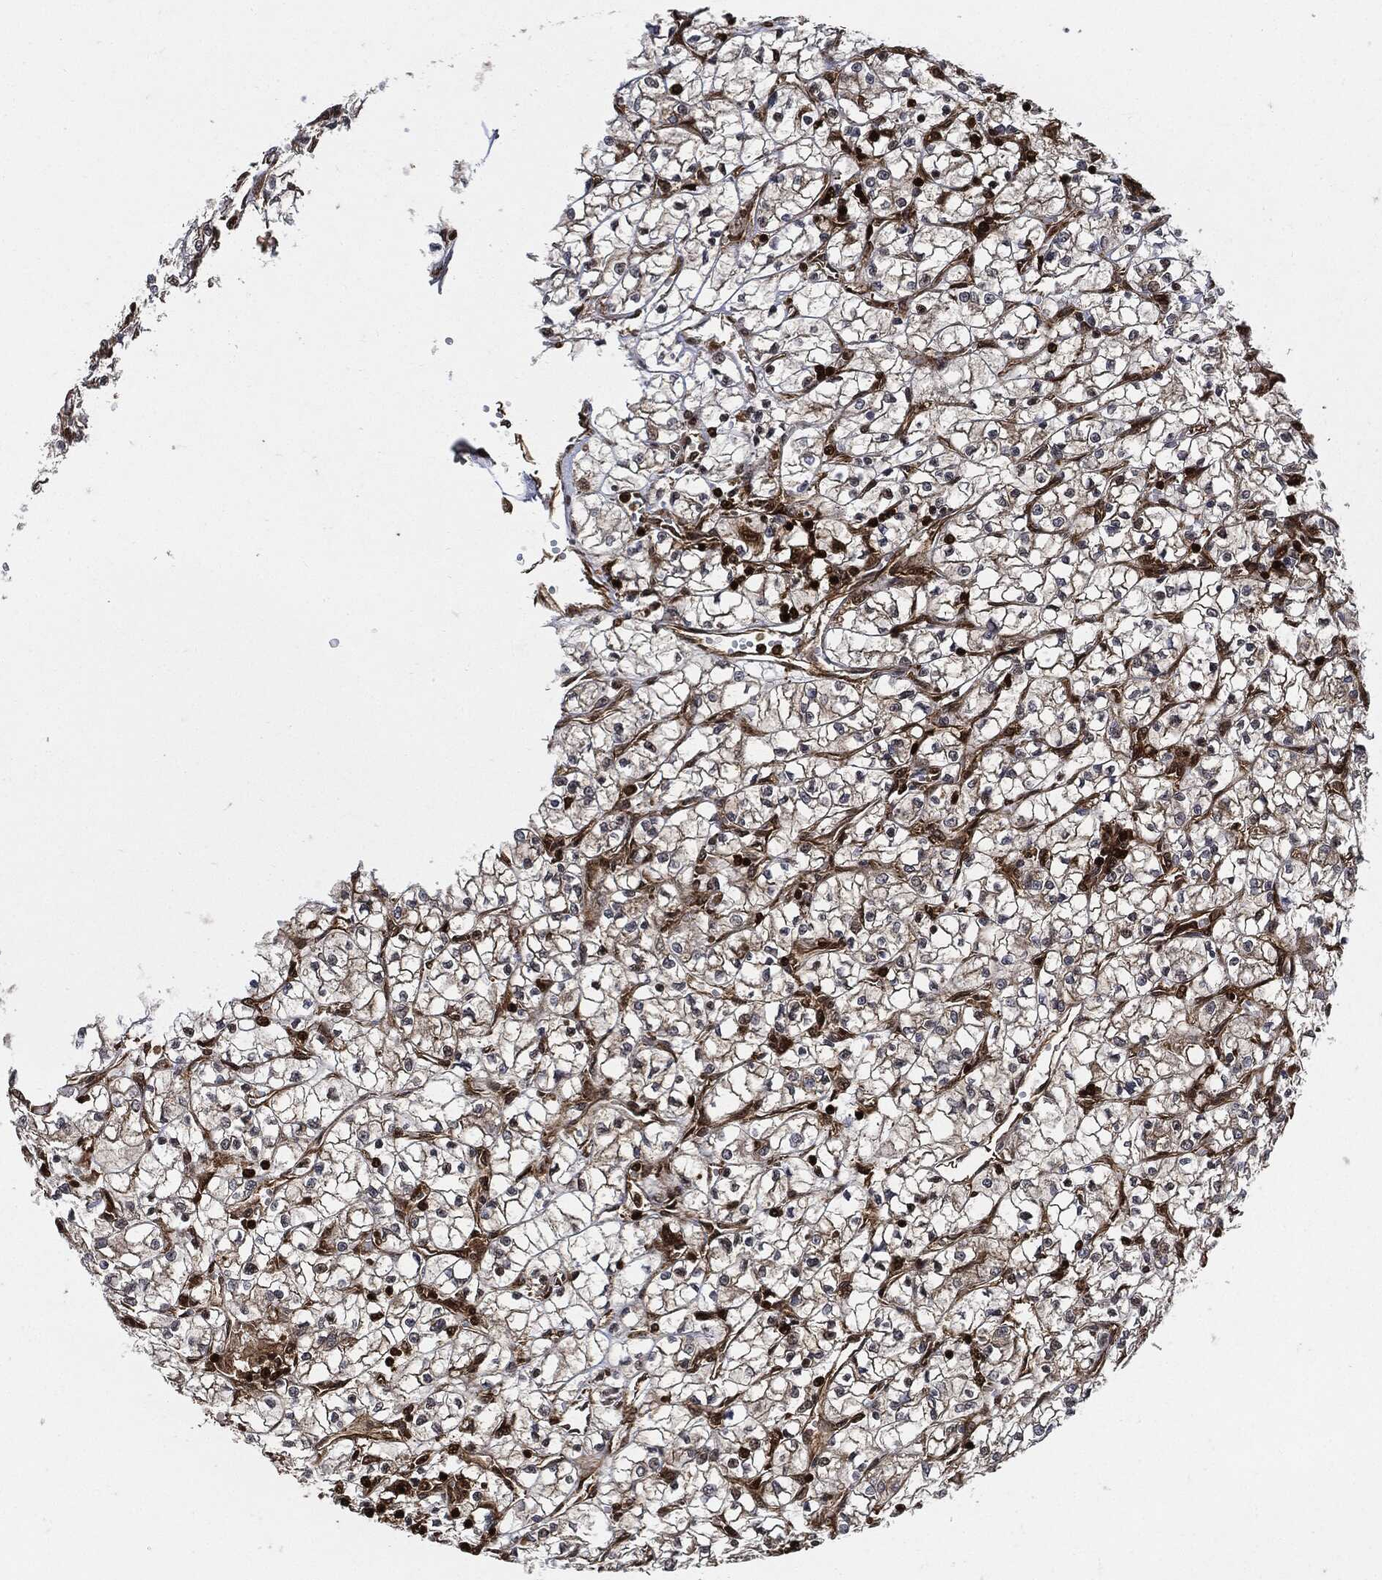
{"staining": {"intensity": "strong", "quantity": "25%-75%", "location": "cytoplasmic/membranous,nuclear"}, "tissue": "renal cancer", "cell_type": "Tumor cells", "image_type": "cancer", "snomed": [{"axis": "morphology", "description": "Adenocarcinoma, NOS"}, {"axis": "topography", "description": "Kidney"}], "caption": "Tumor cells display high levels of strong cytoplasmic/membranous and nuclear staining in about 25%-75% of cells in human renal cancer.", "gene": "YWHAB", "patient": {"sex": "female", "age": 64}}